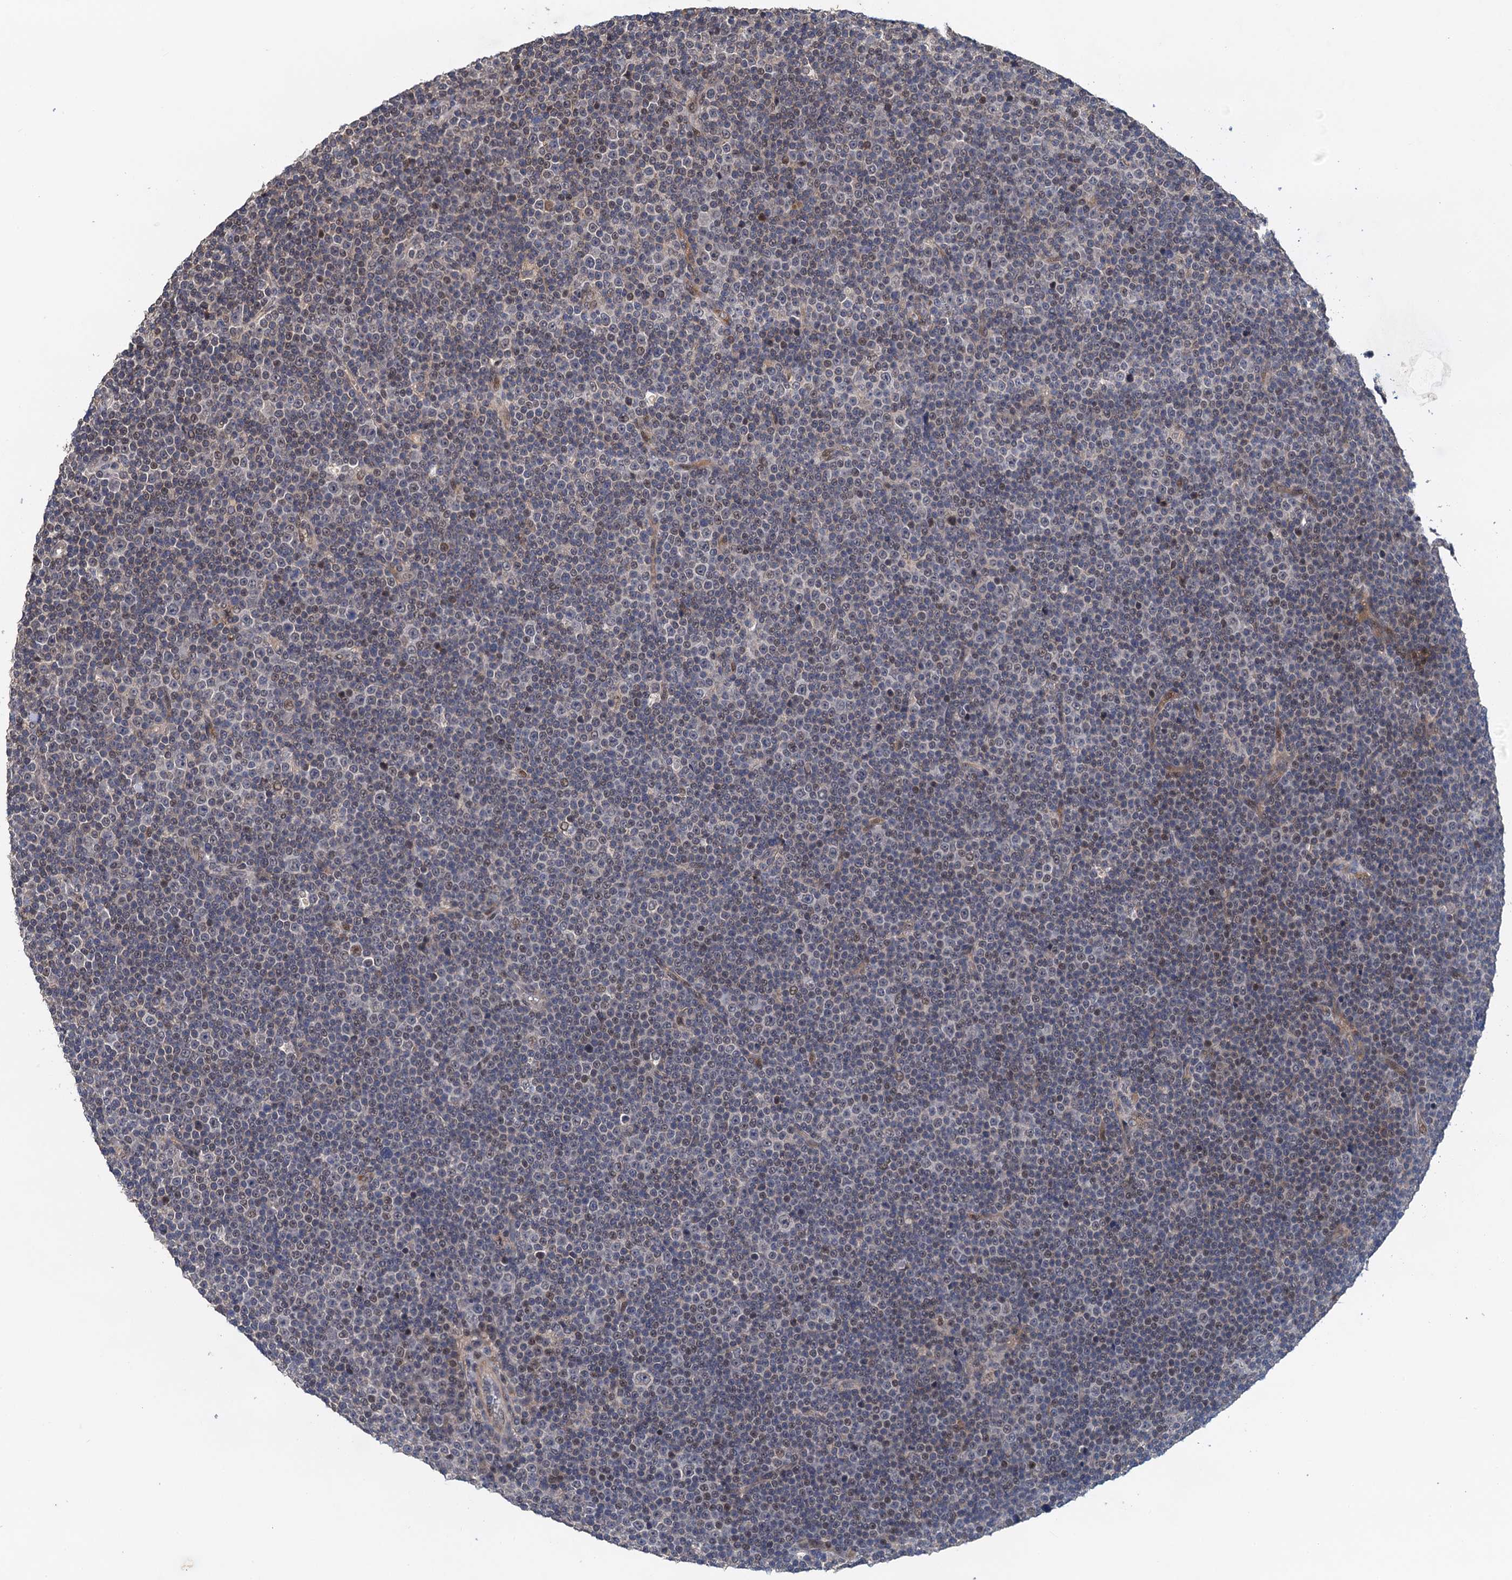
{"staining": {"intensity": "negative", "quantity": "none", "location": "none"}, "tissue": "lymphoma", "cell_type": "Tumor cells", "image_type": "cancer", "snomed": [{"axis": "morphology", "description": "Malignant lymphoma, non-Hodgkin's type, Low grade"}, {"axis": "topography", "description": "Lymph node"}], "caption": "Tumor cells are negative for protein expression in human low-grade malignant lymphoma, non-Hodgkin's type.", "gene": "MDM1", "patient": {"sex": "female", "age": 67}}